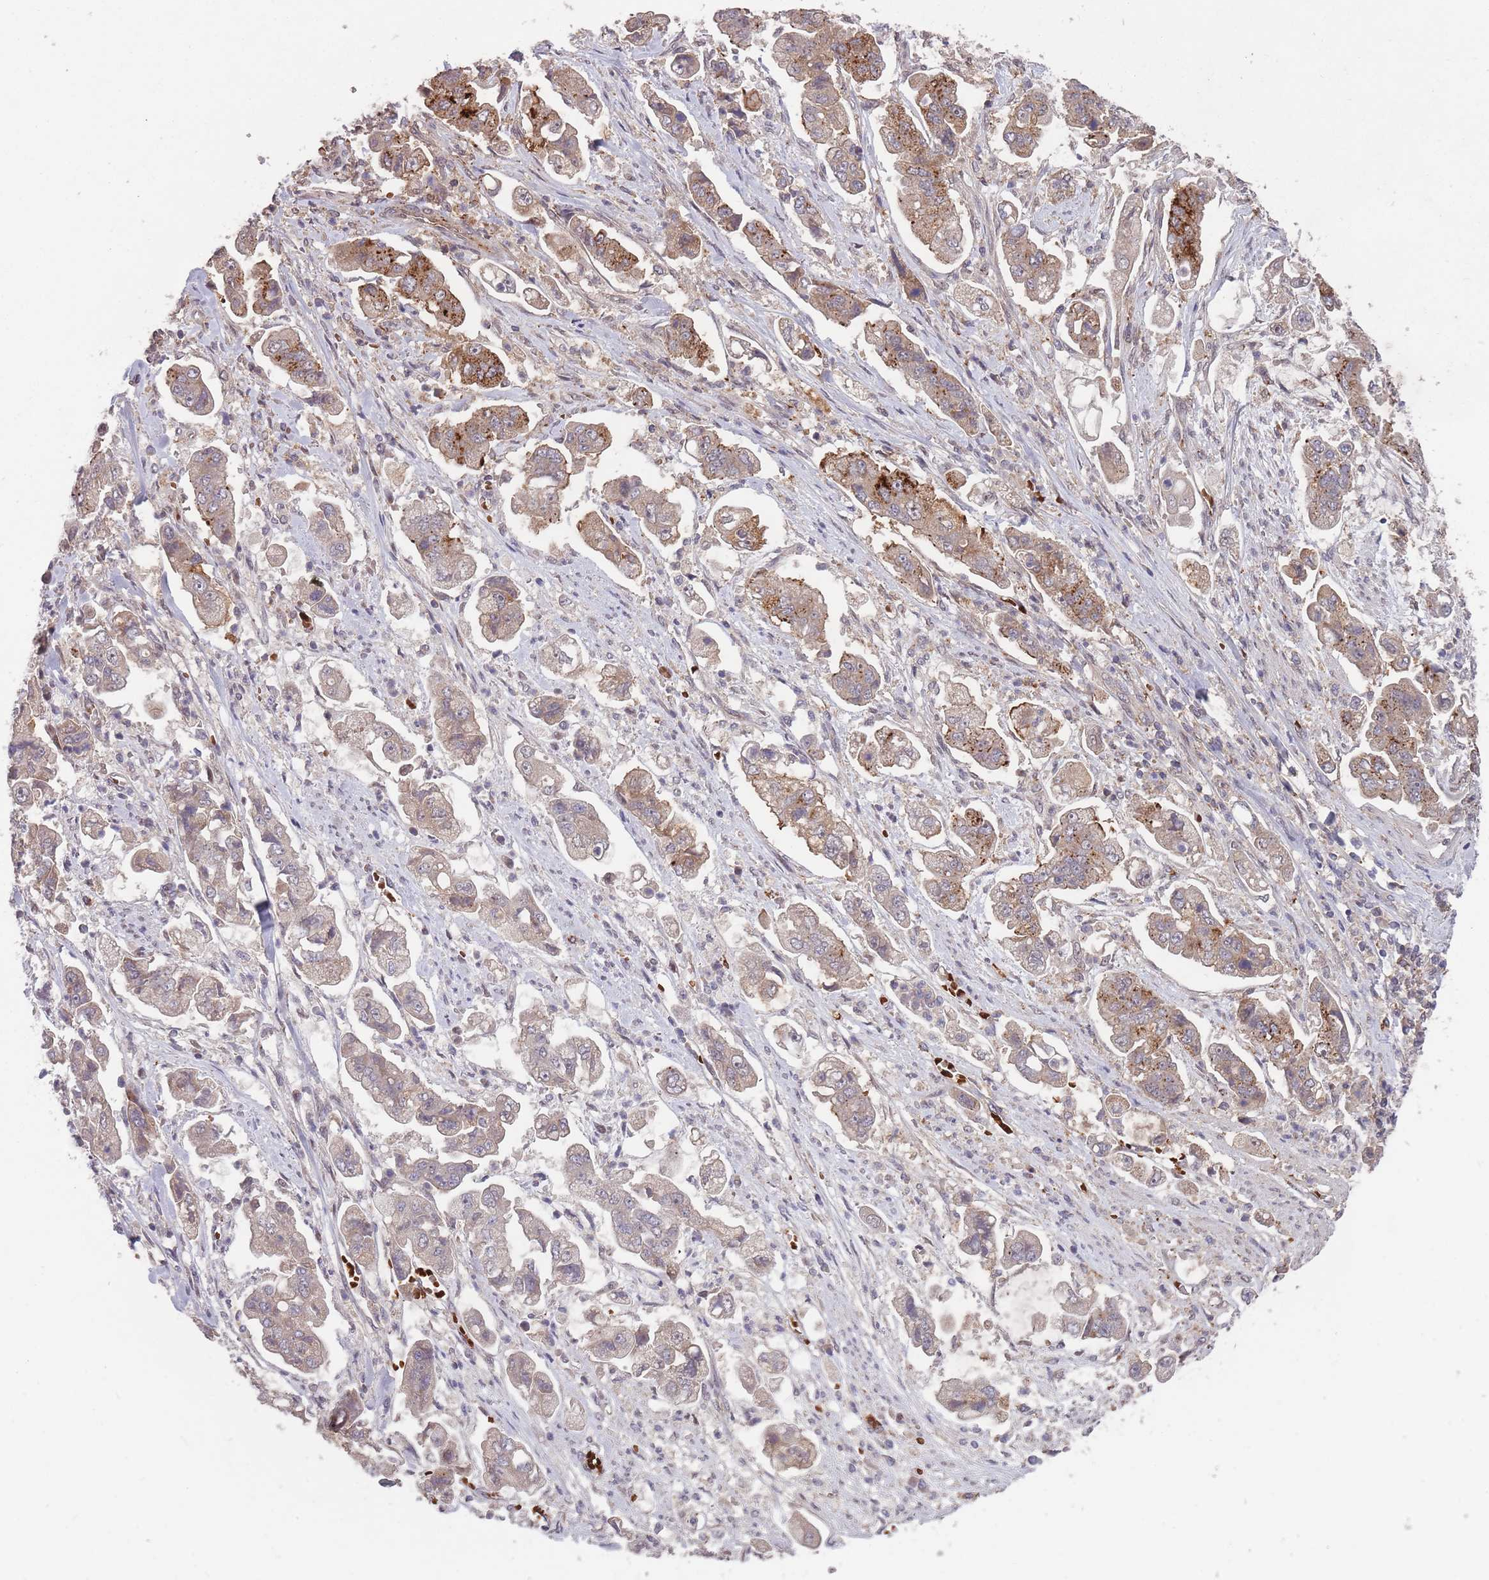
{"staining": {"intensity": "moderate", "quantity": "25%-75%", "location": "cytoplasmic/membranous"}, "tissue": "stomach cancer", "cell_type": "Tumor cells", "image_type": "cancer", "snomed": [{"axis": "morphology", "description": "Adenocarcinoma, NOS"}, {"axis": "topography", "description": "Stomach"}], "caption": "Protein analysis of adenocarcinoma (stomach) tissue exhibits moderate cytoplasmic/membranous expression in about 25%-75% of tumor cells.", "gene": "SECTM1", "patient": {"sex": "male", "age": 62}}